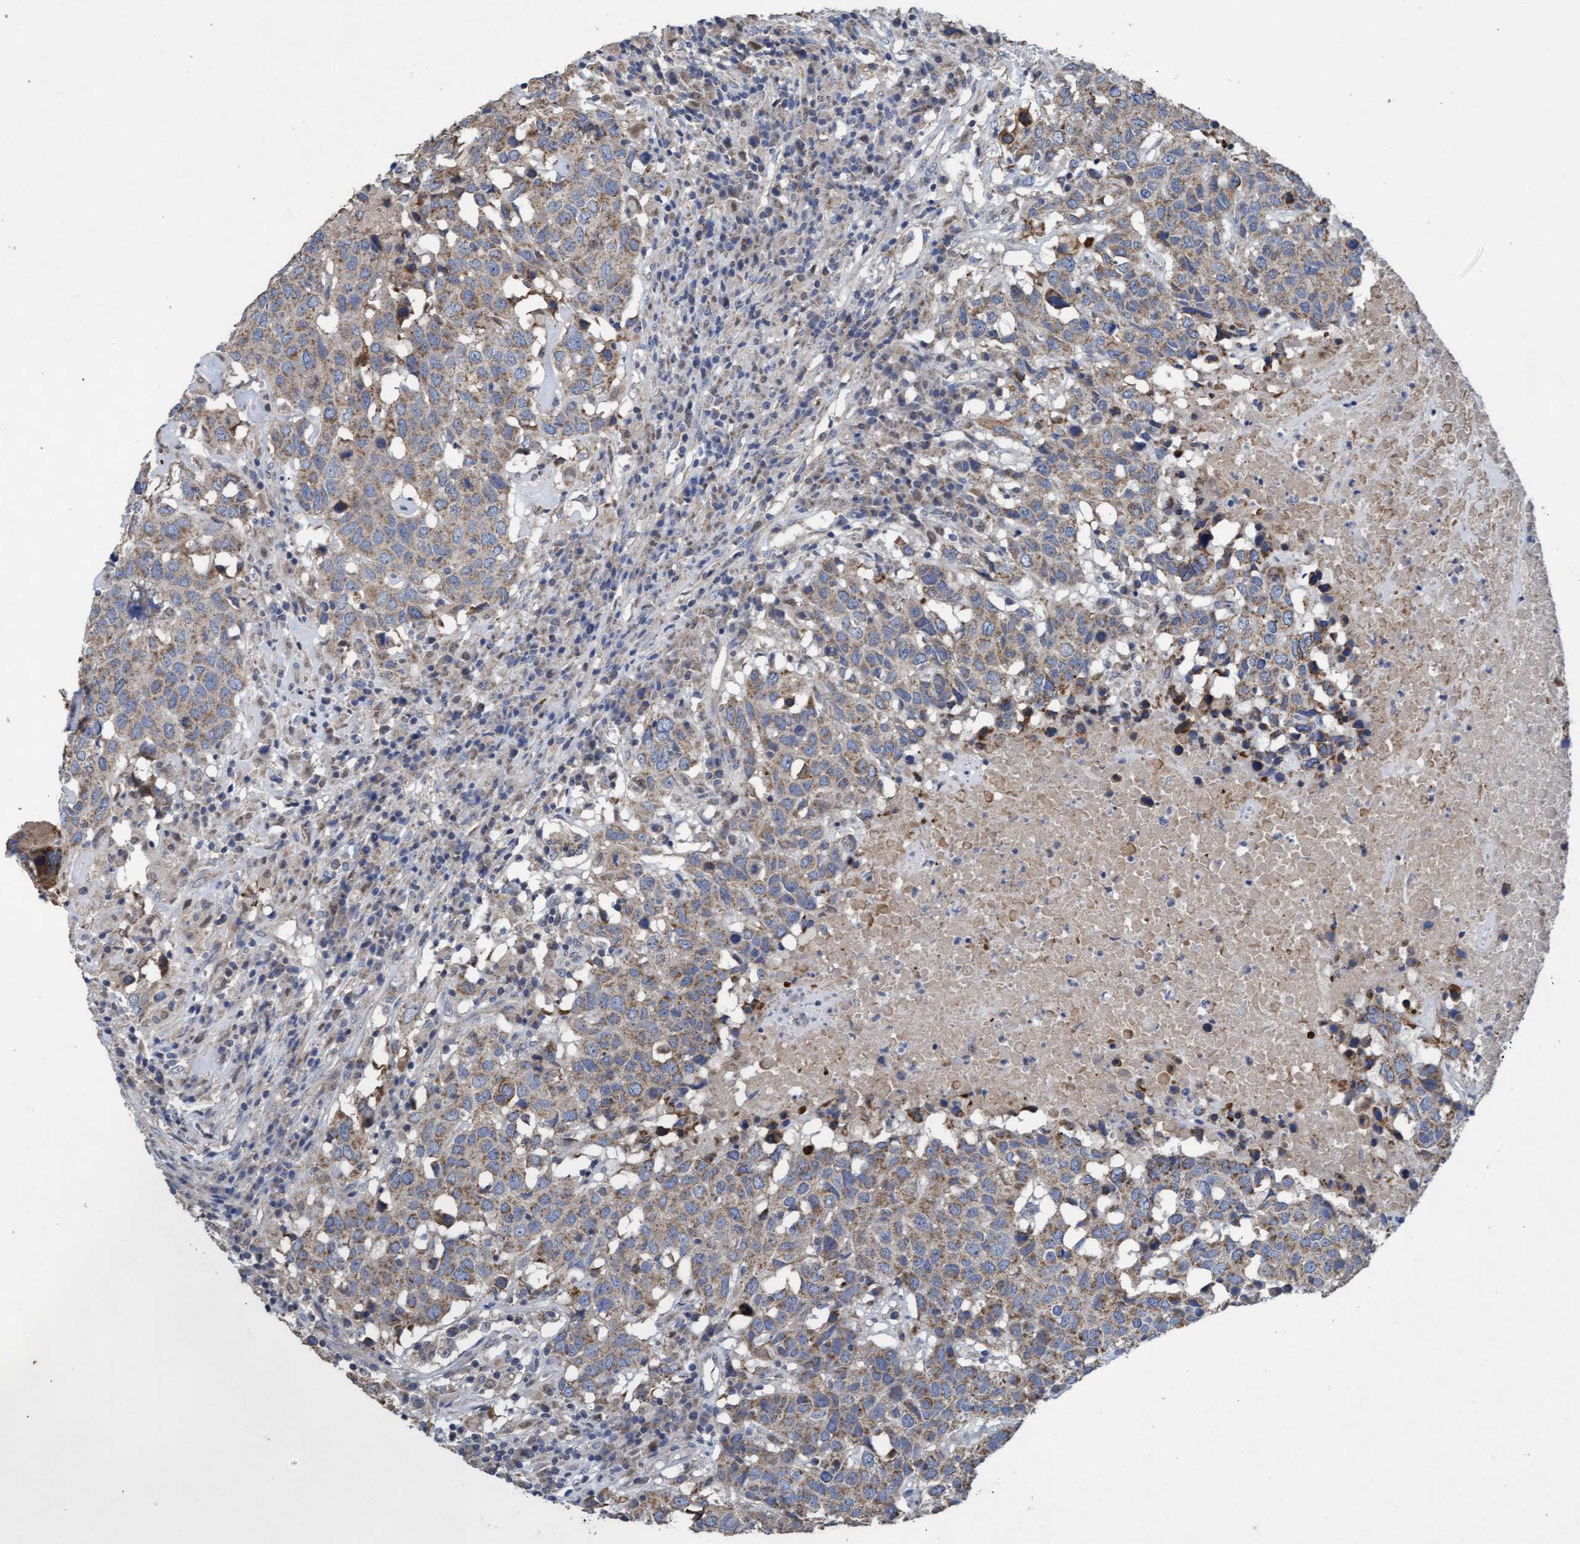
{"staining": {"intensity": "weak", "quantity": ">75%", "location": "cytoplasmic/membranous"}, "tissue": "head and neck cancer", "cell_type": "Tumor cells", "image_type": "cancer", "snomed": [{"axis": "morphology", "description": "Squamous cell carcinoma, NOS"}, {"axis": "topography", "description": "Head-Neck"}], "caption": "The immunohistochemical stain labels weak cytoplasmic/membranous expression in tumor cells of squamous cell carcinoma (head and neck) tissue.", "gene": "MRPL38", "patient": {"sex": "male", "age": 66}}